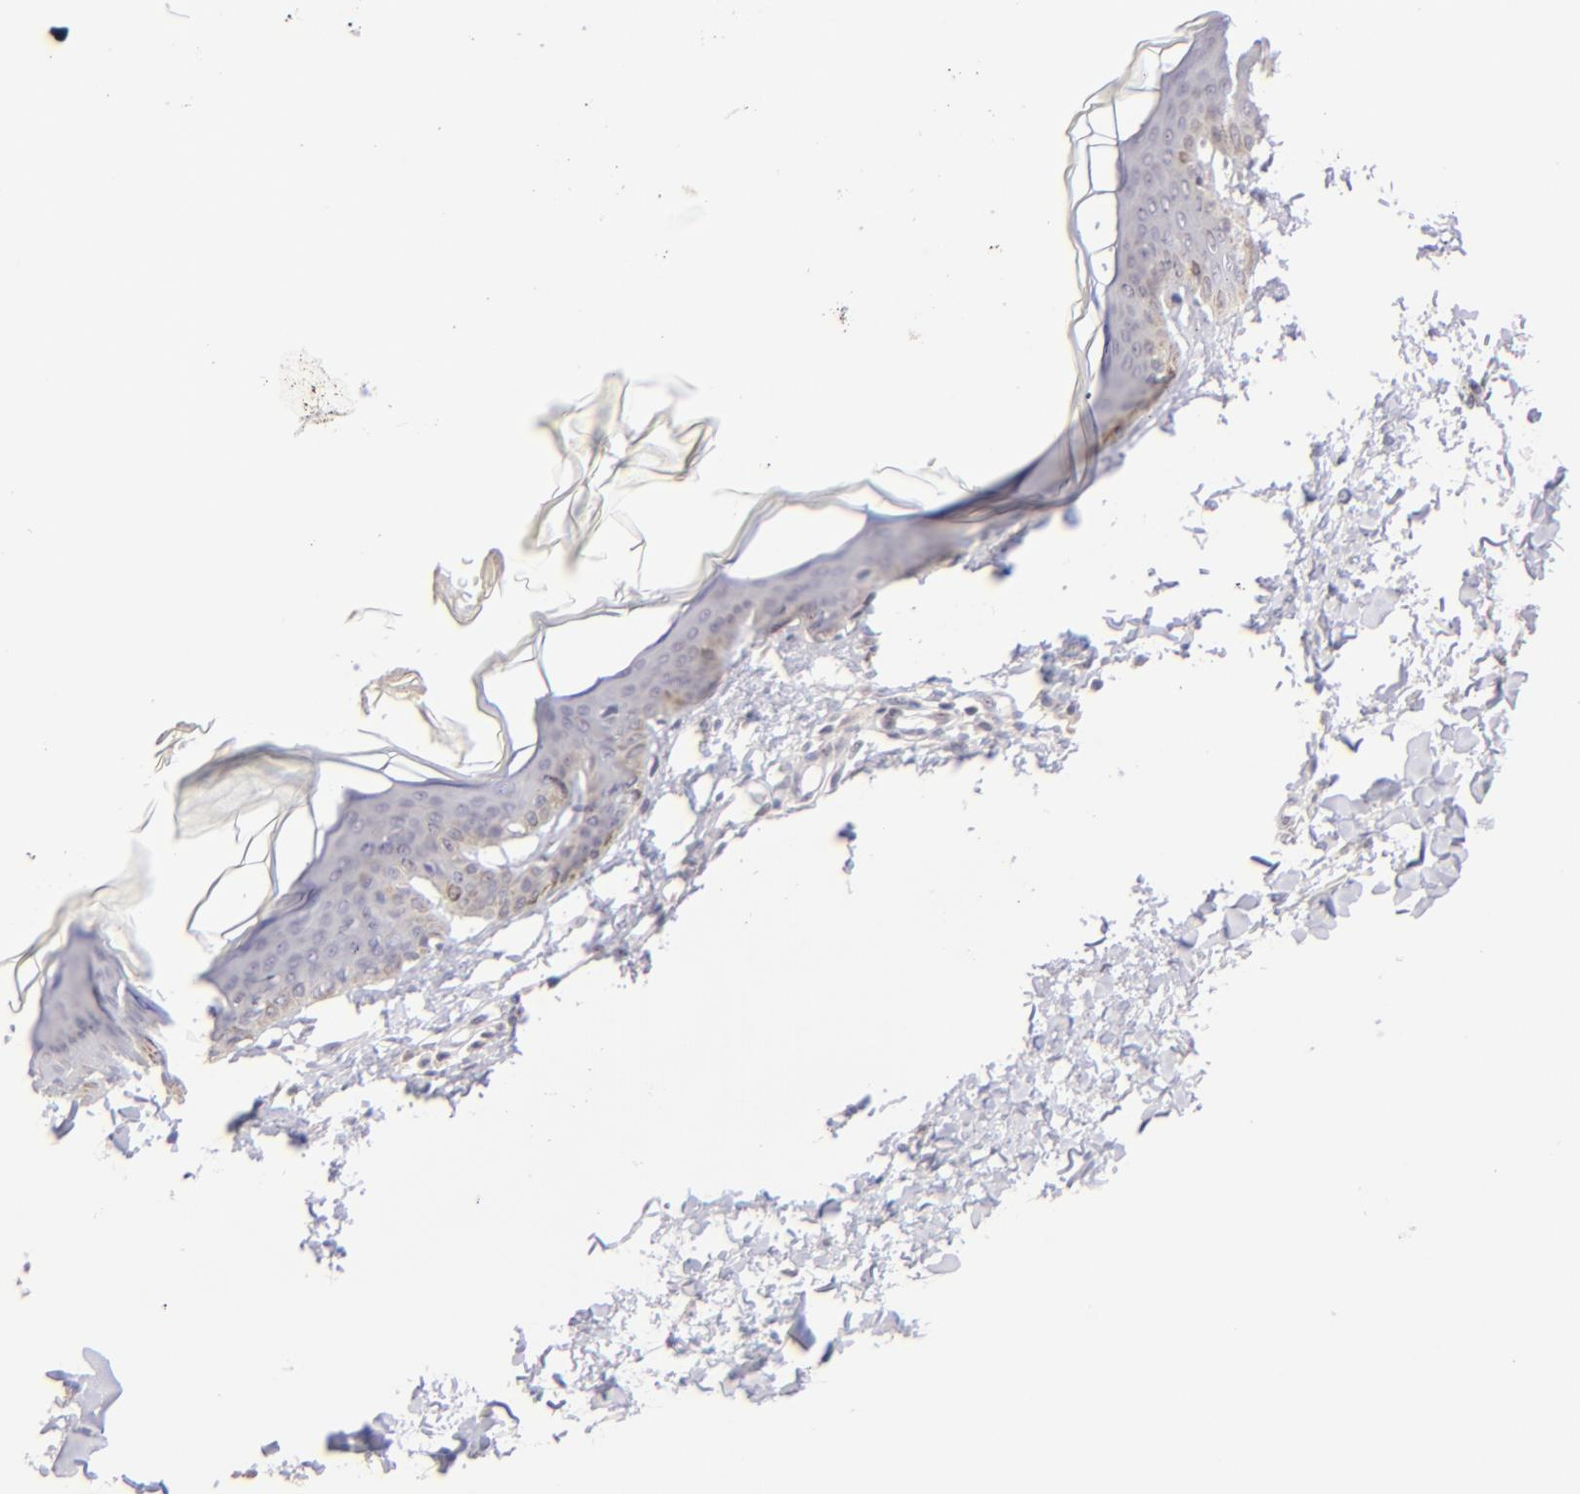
{"staining": {"intensity": "negative", "quantity": "none", "location": "none"}, "tissue": "skin", "cell_type": "Fibroblasts", "image_type": "normal", "snomed": [{"axis": "morphology", "description": "Normal tissue, NOS"}, {"axis": "topography", "description": "Skin"}], "caption": "Human skin stained for a protein using immunohistochemistry (IHC) exhibits no positivity in fibroblasts.", "gene": "MAGEA1", "patient": {"sex": "female", "age": 17}}